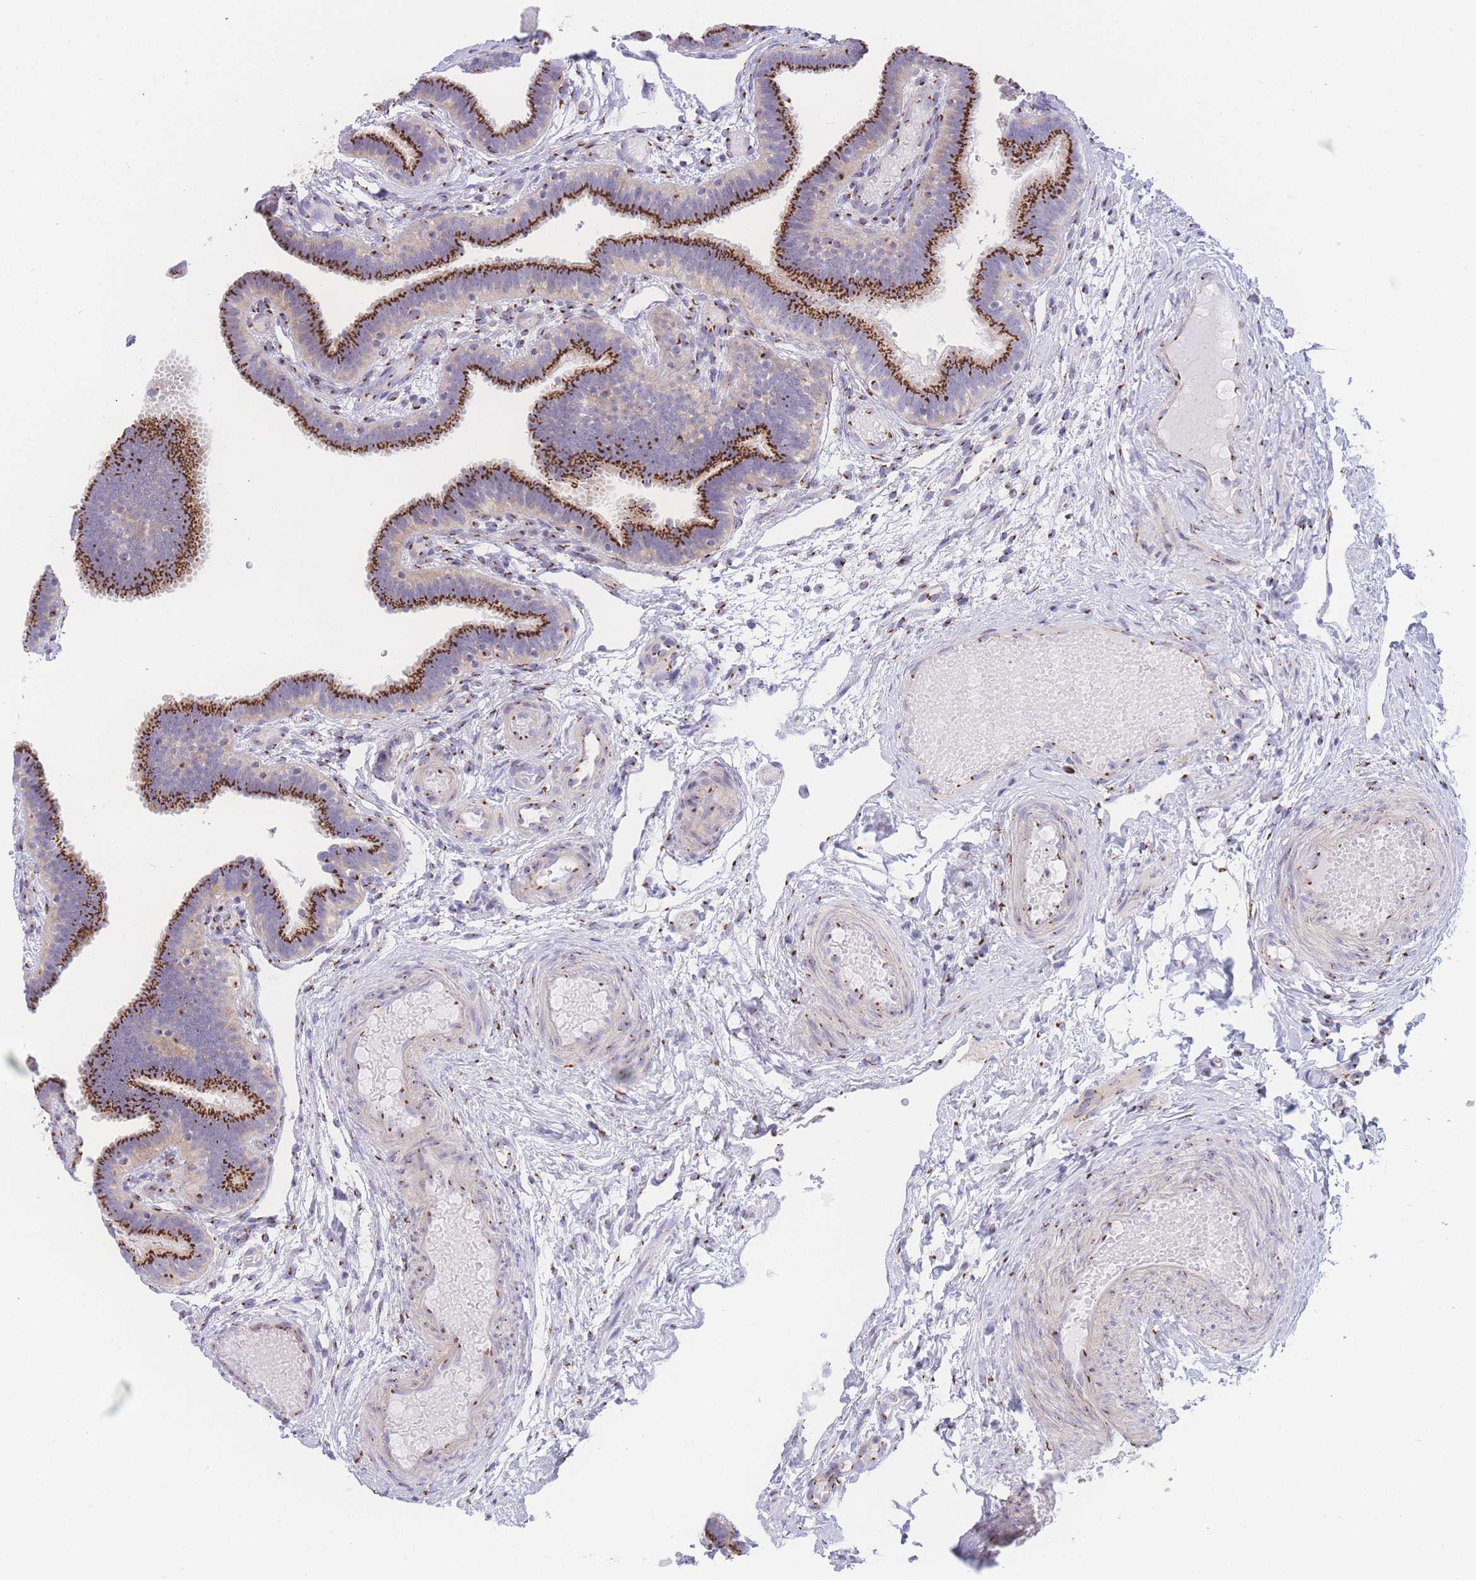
{"staining": {"intensity": "strong", "quantity": ">75%", "location": "cytoplasmic/membranous"}, "tissue": "fallopian tube", "cell_type": "Glandular cells", "image_type": "normal", "snomed": [{"axis": "morphology", "description": "Normal tissue, NOS"}, {"axis": "topography", "description": "Fallopian tube"}], "caption": "Immunohistochemical staining of normal human fallopian tube displays strong cytoplasmic/membranous protein staining in approximately >75% of glandular cells.", "gene": "GOLM2", "patient": {"sex": "female", "age": 37}}